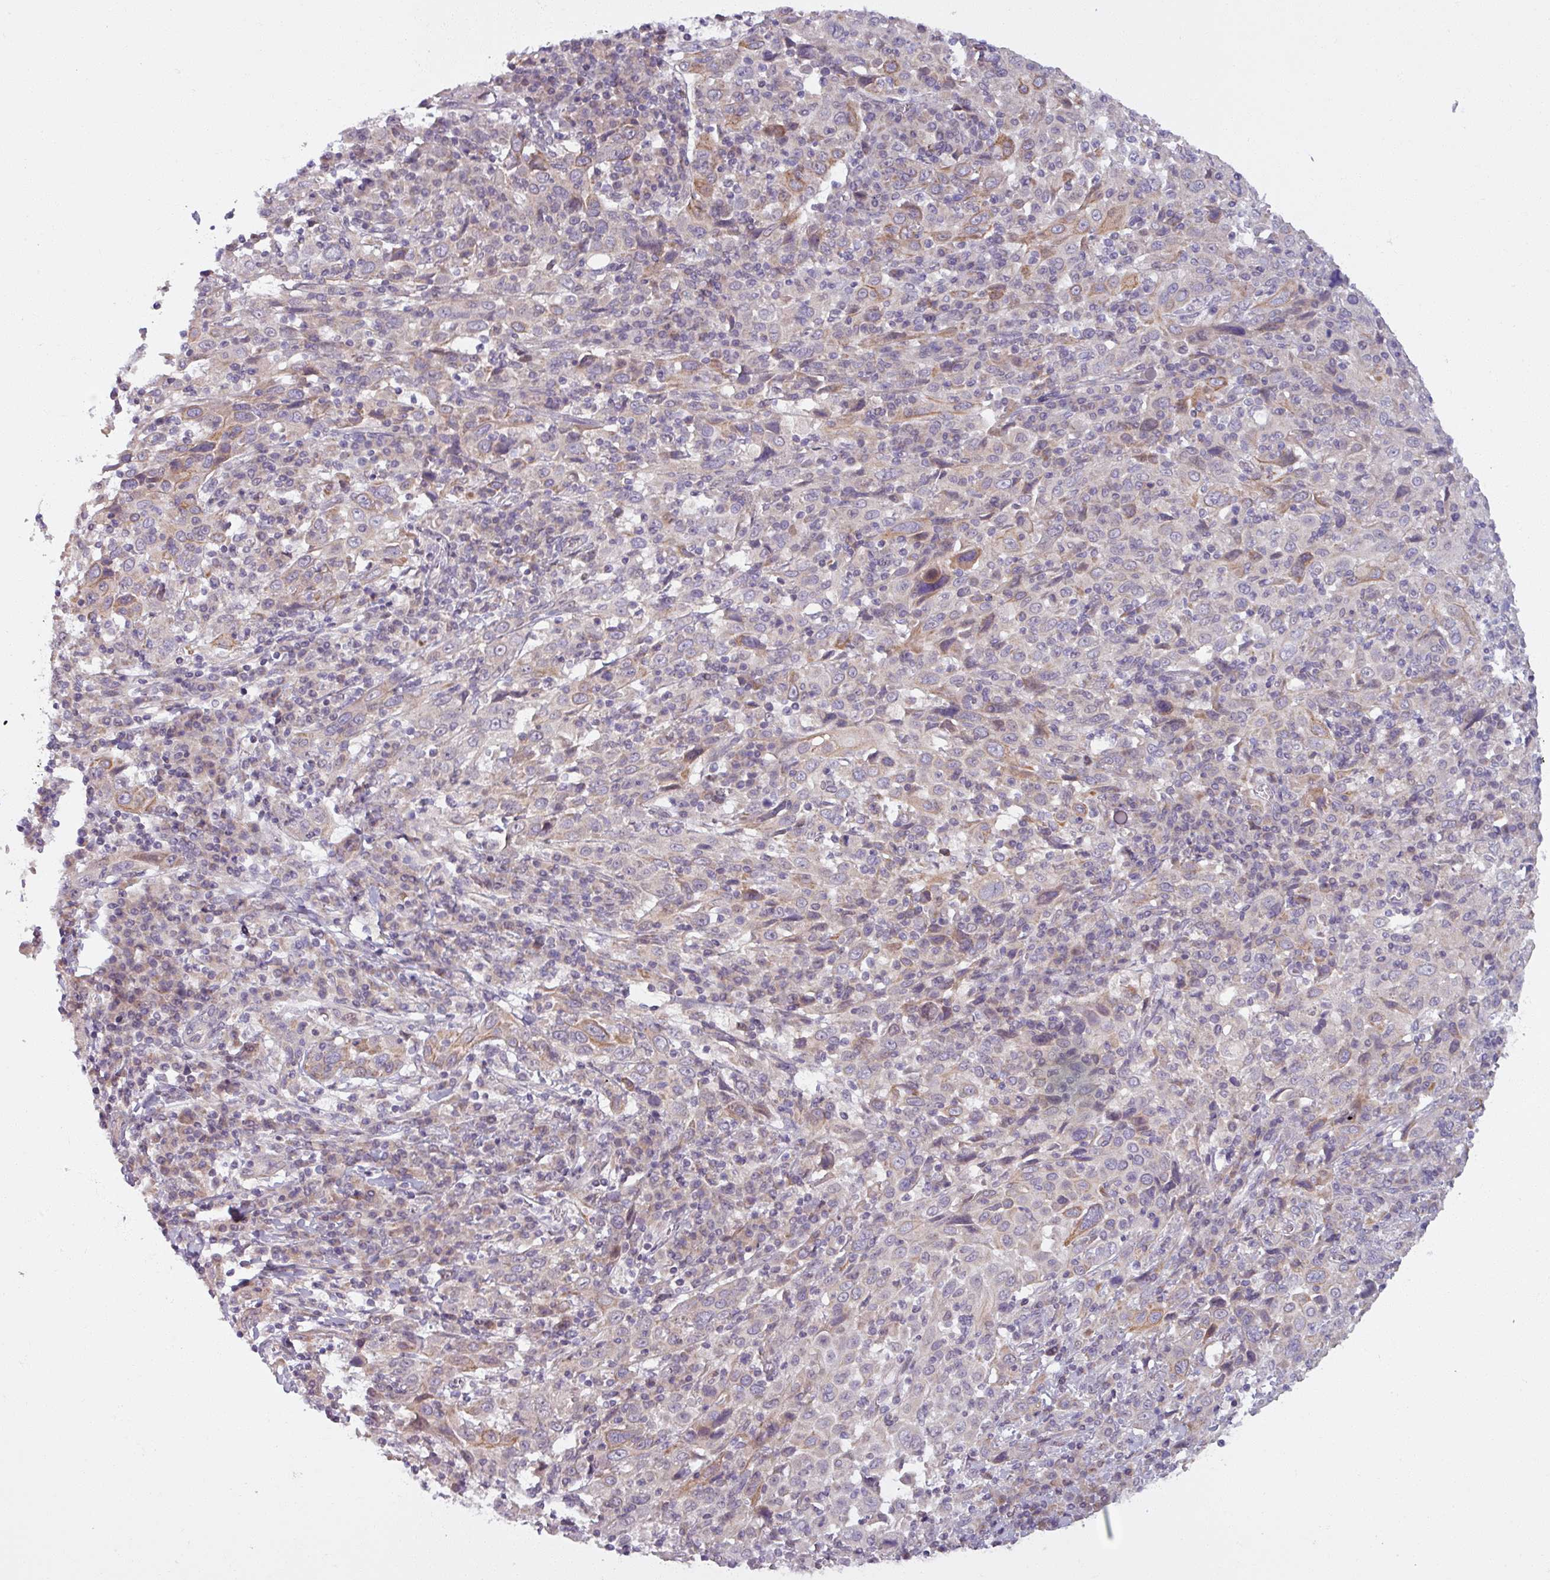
{"staining": {"intensity": "negative", "quantity": "none", "location": "none"}, "tissue": "cervical cancer", "cell_type": "Tumor cells", "image_type": "cancer", "snomed": [{"axis": "morphology", "description": "Squamous cell carcinoma, NOS"}, {"axis": "topography", "description": "Cervix"}], "caption": "DAB immunohistochemical staining of squamous cell carcinoma (cervical) demonstrates no significant expression in tumor cells. (DAB IHC with hematoxylin counter stain).", "gene": "OGFOD3", "patient": {"sex": "female", "age": 46}}